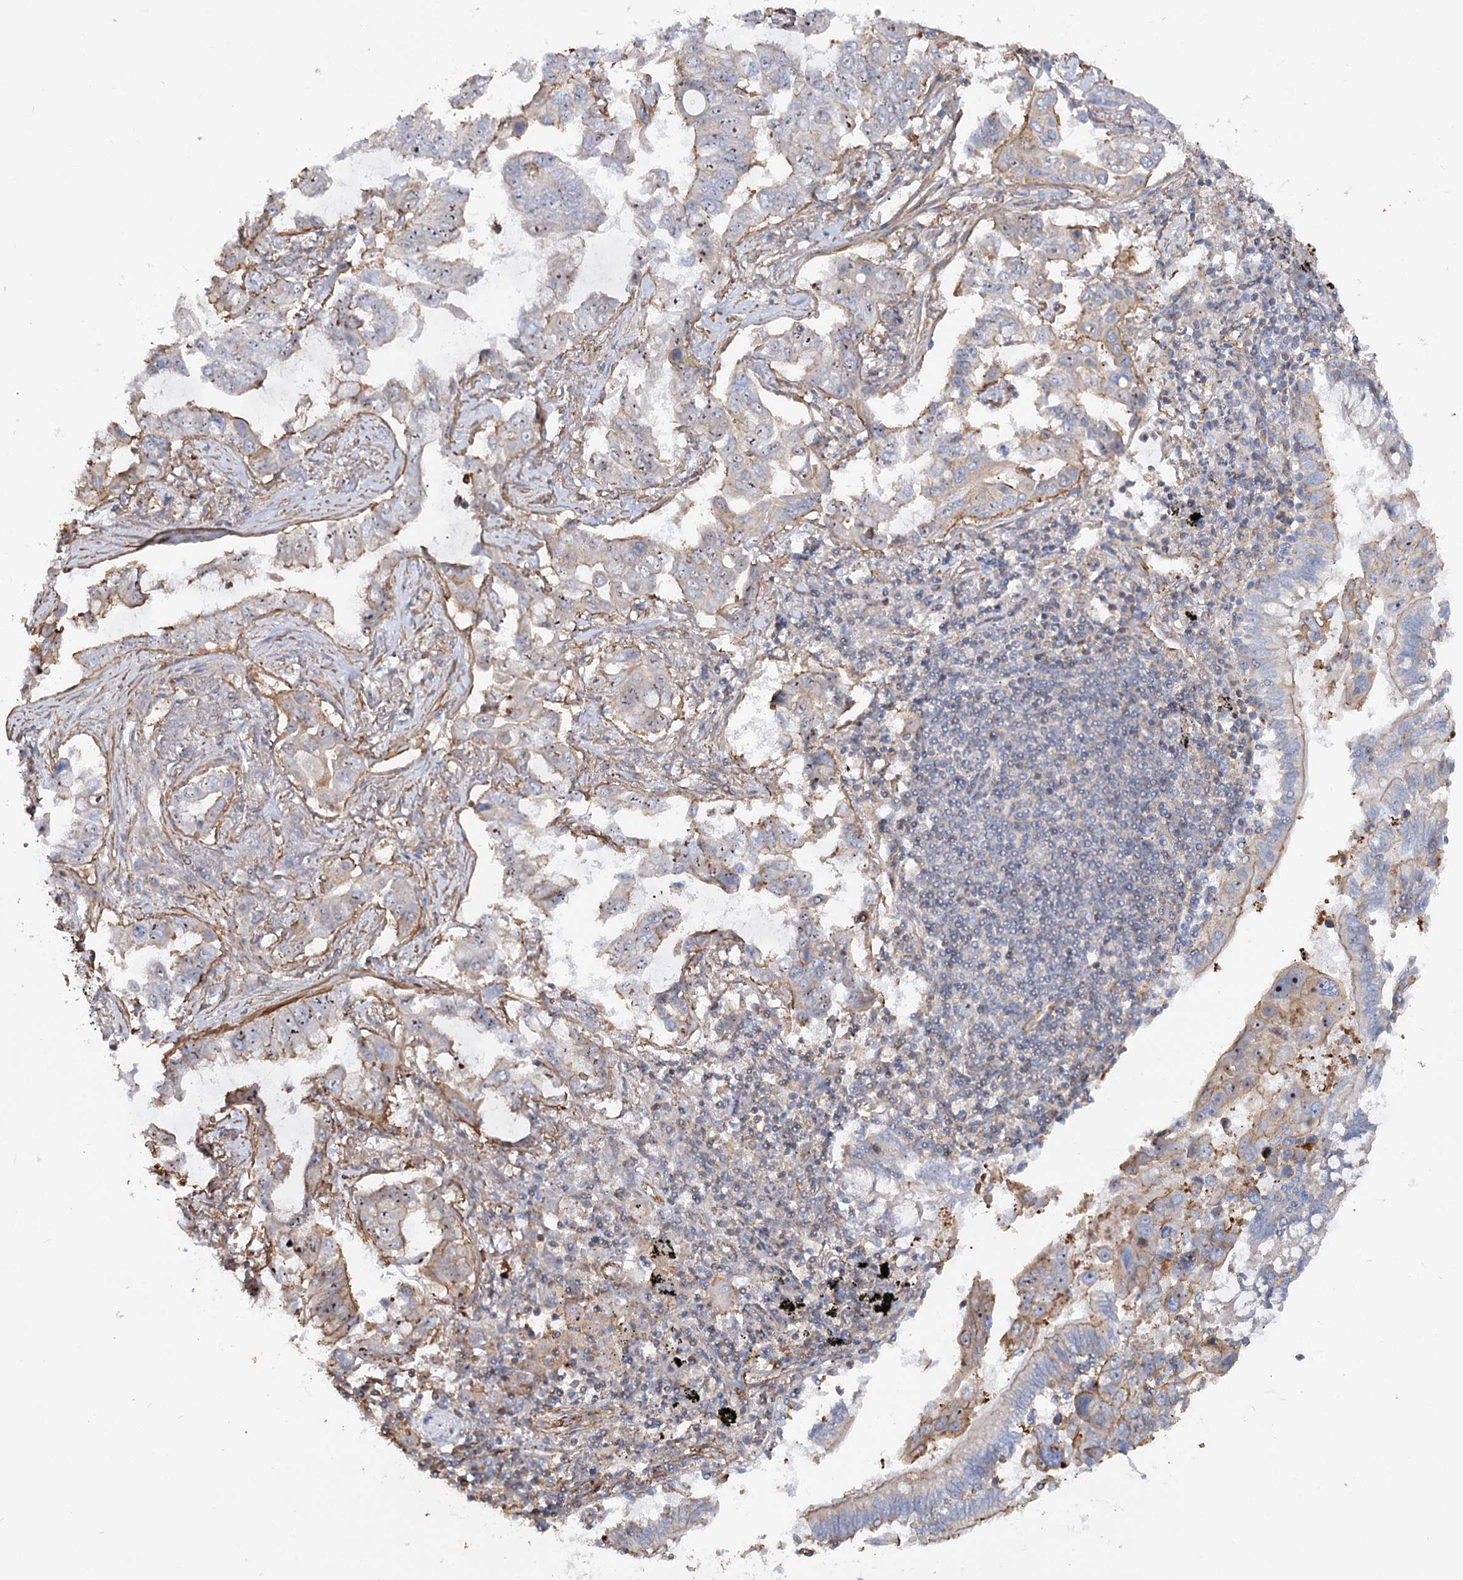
{"staining": {"intensity": "moderate", "quantity": "<25%", "location": "nuclear"}, "tissue": "lung cancer", "cell_type": "Tumor cells", "image_type": "cancer", "snomed": [{"axis": "morphology", "description": "Adenocarcinoma, NOS"}, {"axis": "topography", "description": "Lung"}], "caption": "Tumor cells show low levels of moderate nuclear positivity in about <25% of cells in lung cancer (adenocarcinoma). The staining is performed using DAB (3,3'-diaminobenzidine) brown chromogen to label protein expression. The nuclei are counter-stained blue using hematoxylin.", "gene": "WDR36", "patient": {"sex": "male", "age": 64}}